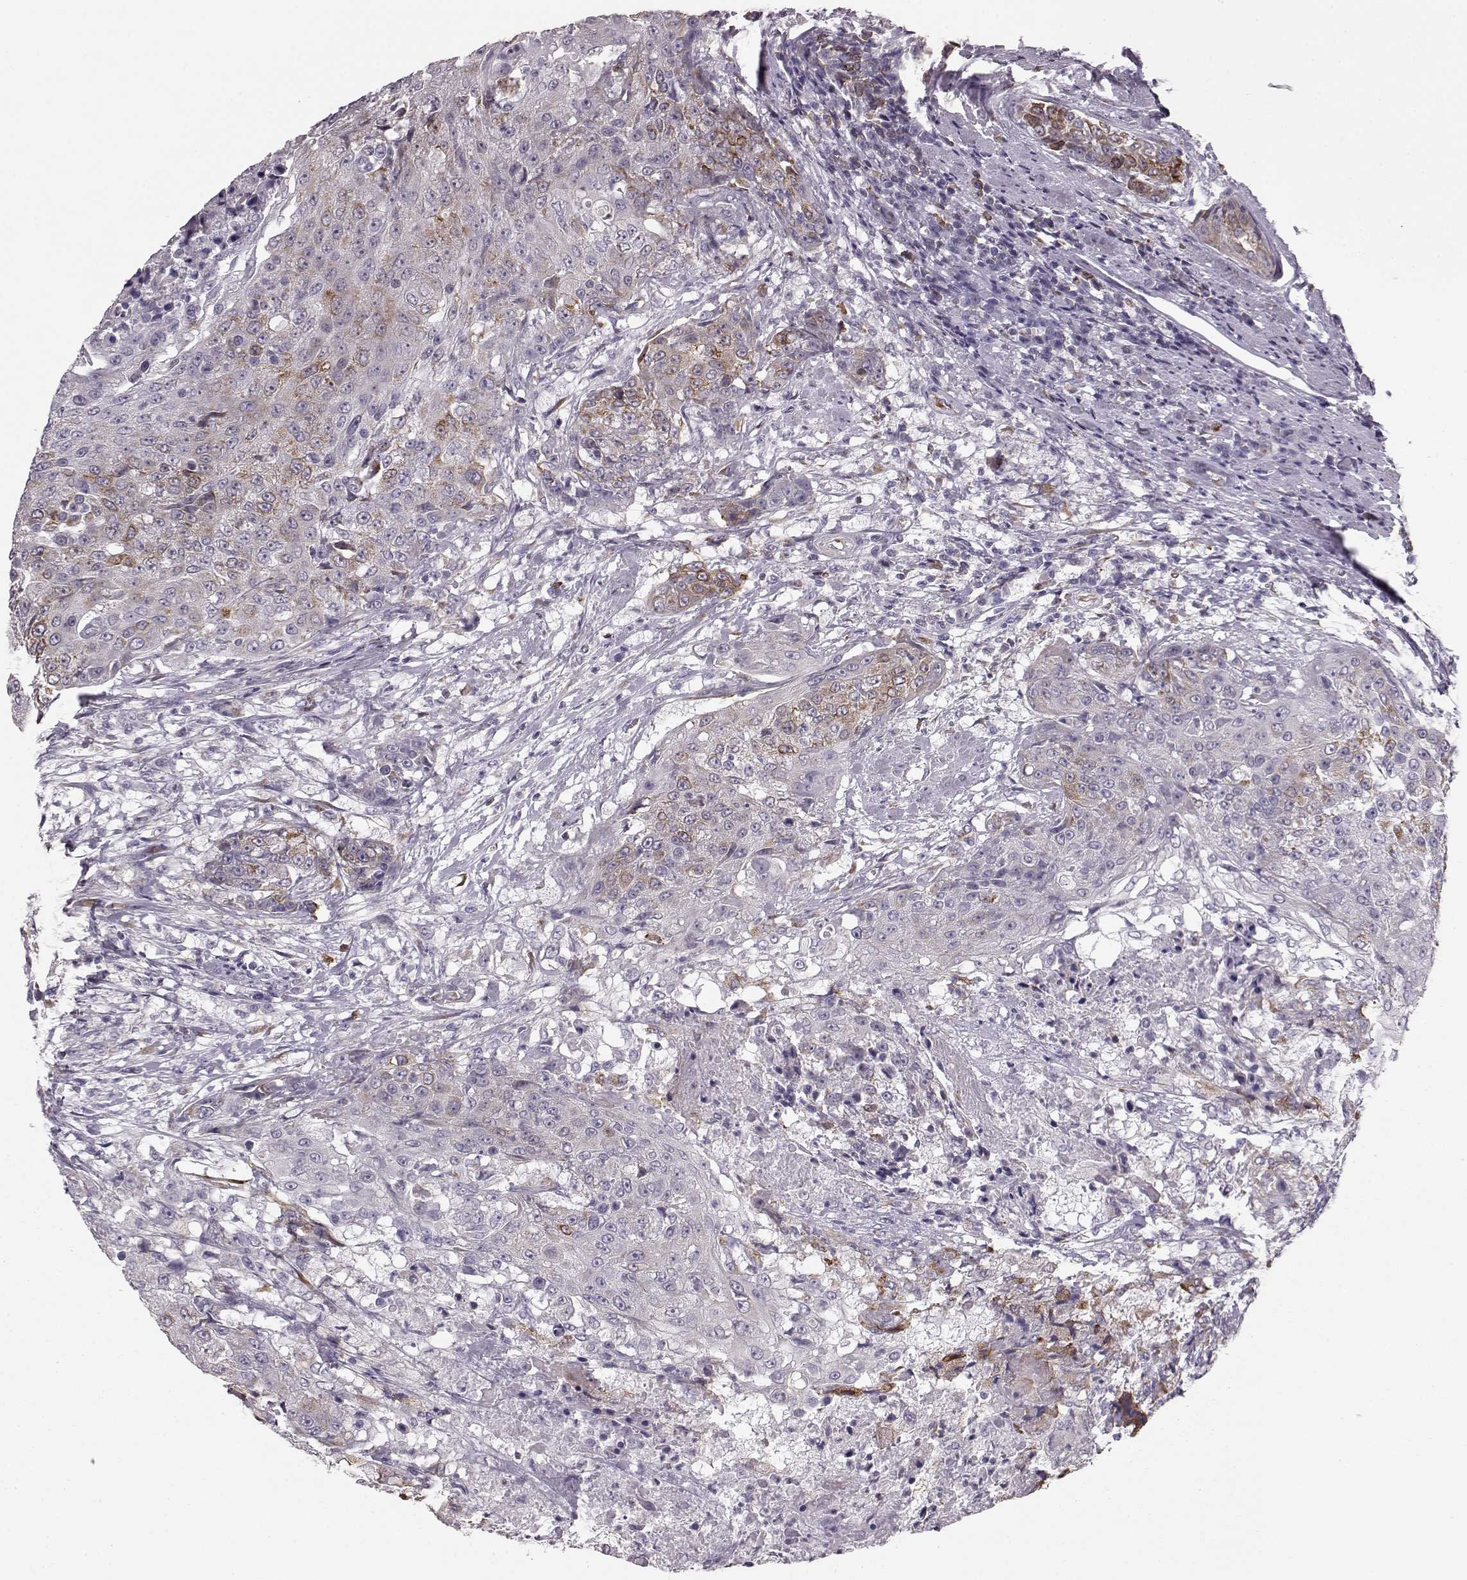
{"staining": {"intensity": "strong", "quantity": "25%-75%", "location": "cytoplasmic/membranous"}, "tissue": "urothelial cancer", "cell_type": "Tumor cells", "image_type": "cancer", "snomed": [{"axis": "morphology", "description": "Urothelial carcinoma, High grade"}, {"axis": "topography", "description": "Urinary bladder"}], "caption": "IHC staining of urothelial cancer, which shows high levels of strong cytoplasmic/membranous staining in approximately 25%-75% of tumor cells indicating strong cytoplasmic/membranous protein positivity. The staining was performed using DAB (3,3'-diaminobenzidine) (brown) for protein detection and nuclei were counterstained in hematoxylin (blue).", "gene": "ELOVL5", "patient": {"sex": "female", "age": 63}}